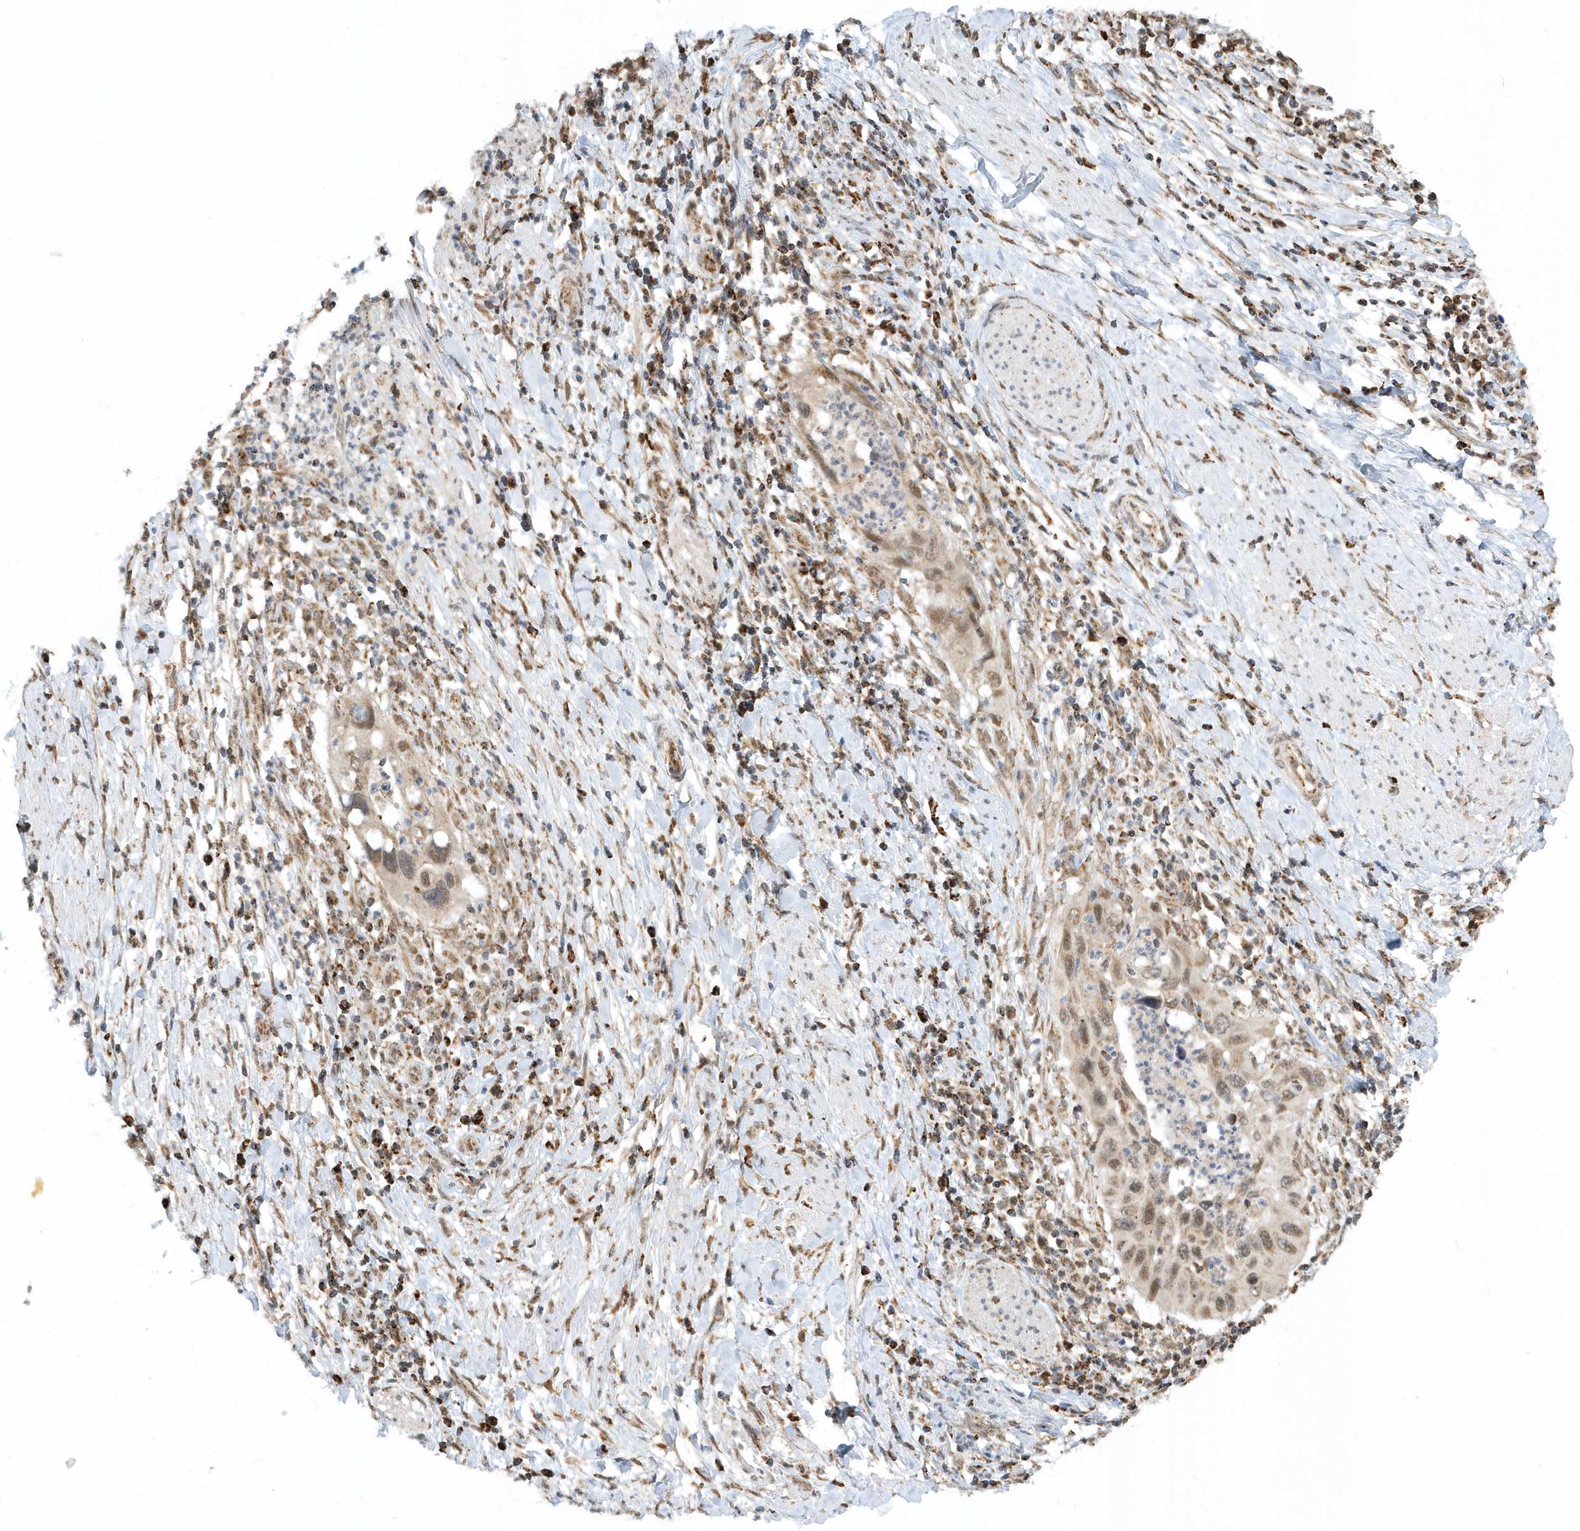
{"staining": {"intensity": "moderate", "quantity": ">75%", "location": "nuclear"}, "tissue": "cervical cancer", "cell_type": "Tumor cells", "image_type": "cancer", "snomed": [{"axis": "morphology", "description": "Squamous cell carcinoma, NOS"}, {"axis": "topography", "description": "Cervix"}], "caption": "Immunohistochemical staining of human cervical squamous cell carcinoma reveals moderate nuclear protein staining in approximately >75% of tumor cells.", "gene": "PSMD6", "patient": {"sex": "female", "age": 38}}